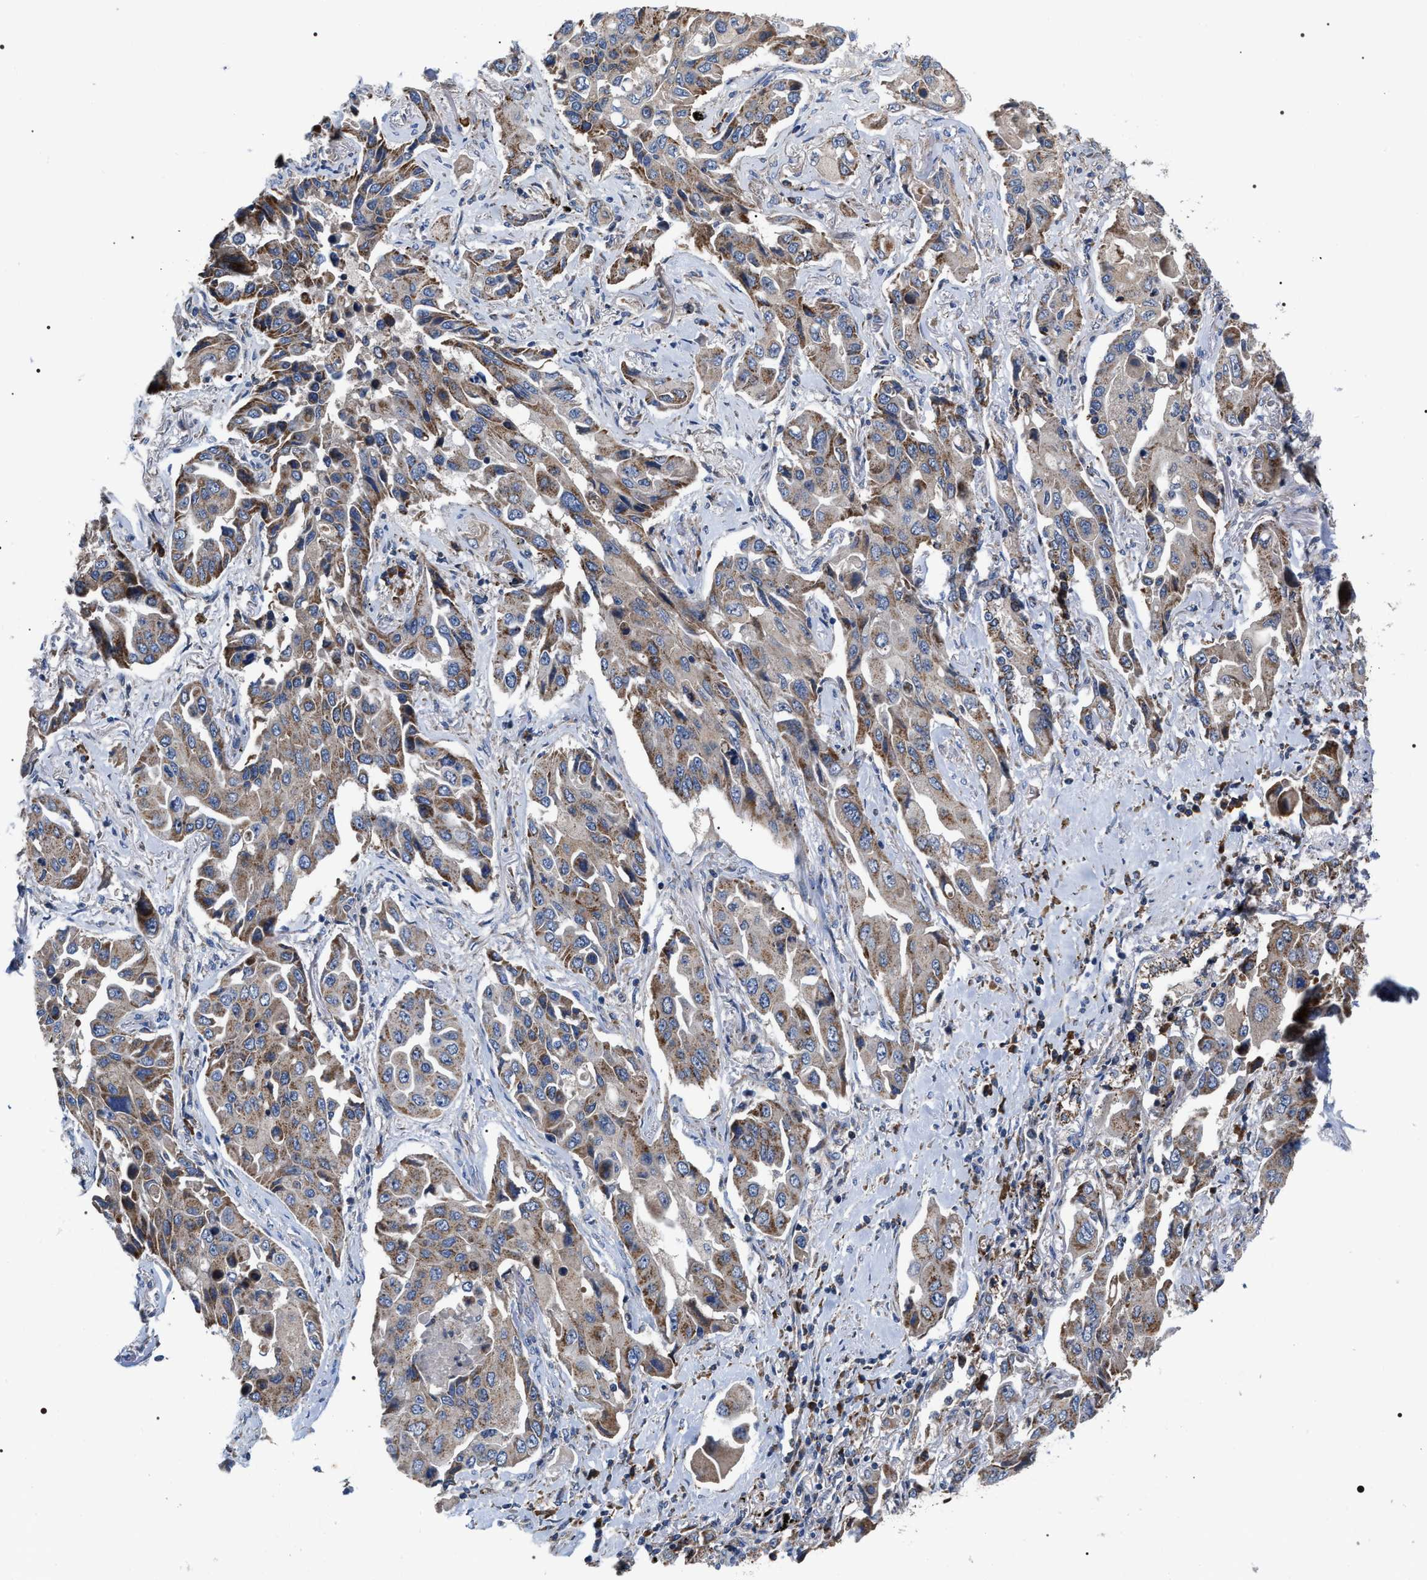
{"staining": {"intensity": "moderate", "quantity": ">75%", "location": "cytoplasmic/membranous"}, "tissue": "lung cancer", "cell_type": "Tumor cells", "image_type": "cancer", "snomed": [{"axis": "morphology", "description": "Adenocarcinoma, NOS"}, {"axis": "topography", "description": "Lung"}], "caption": "This image exhibits lung cancer stained with immunohistochemistry (IHC) to label a protein in brown. The cytoplasmic/membranous of tumor cells show moderate positivity for the protein. Nuclei are counter-stained blue.", "gene": "MACC1", "patient": {"sex": "female", "age": 65}}